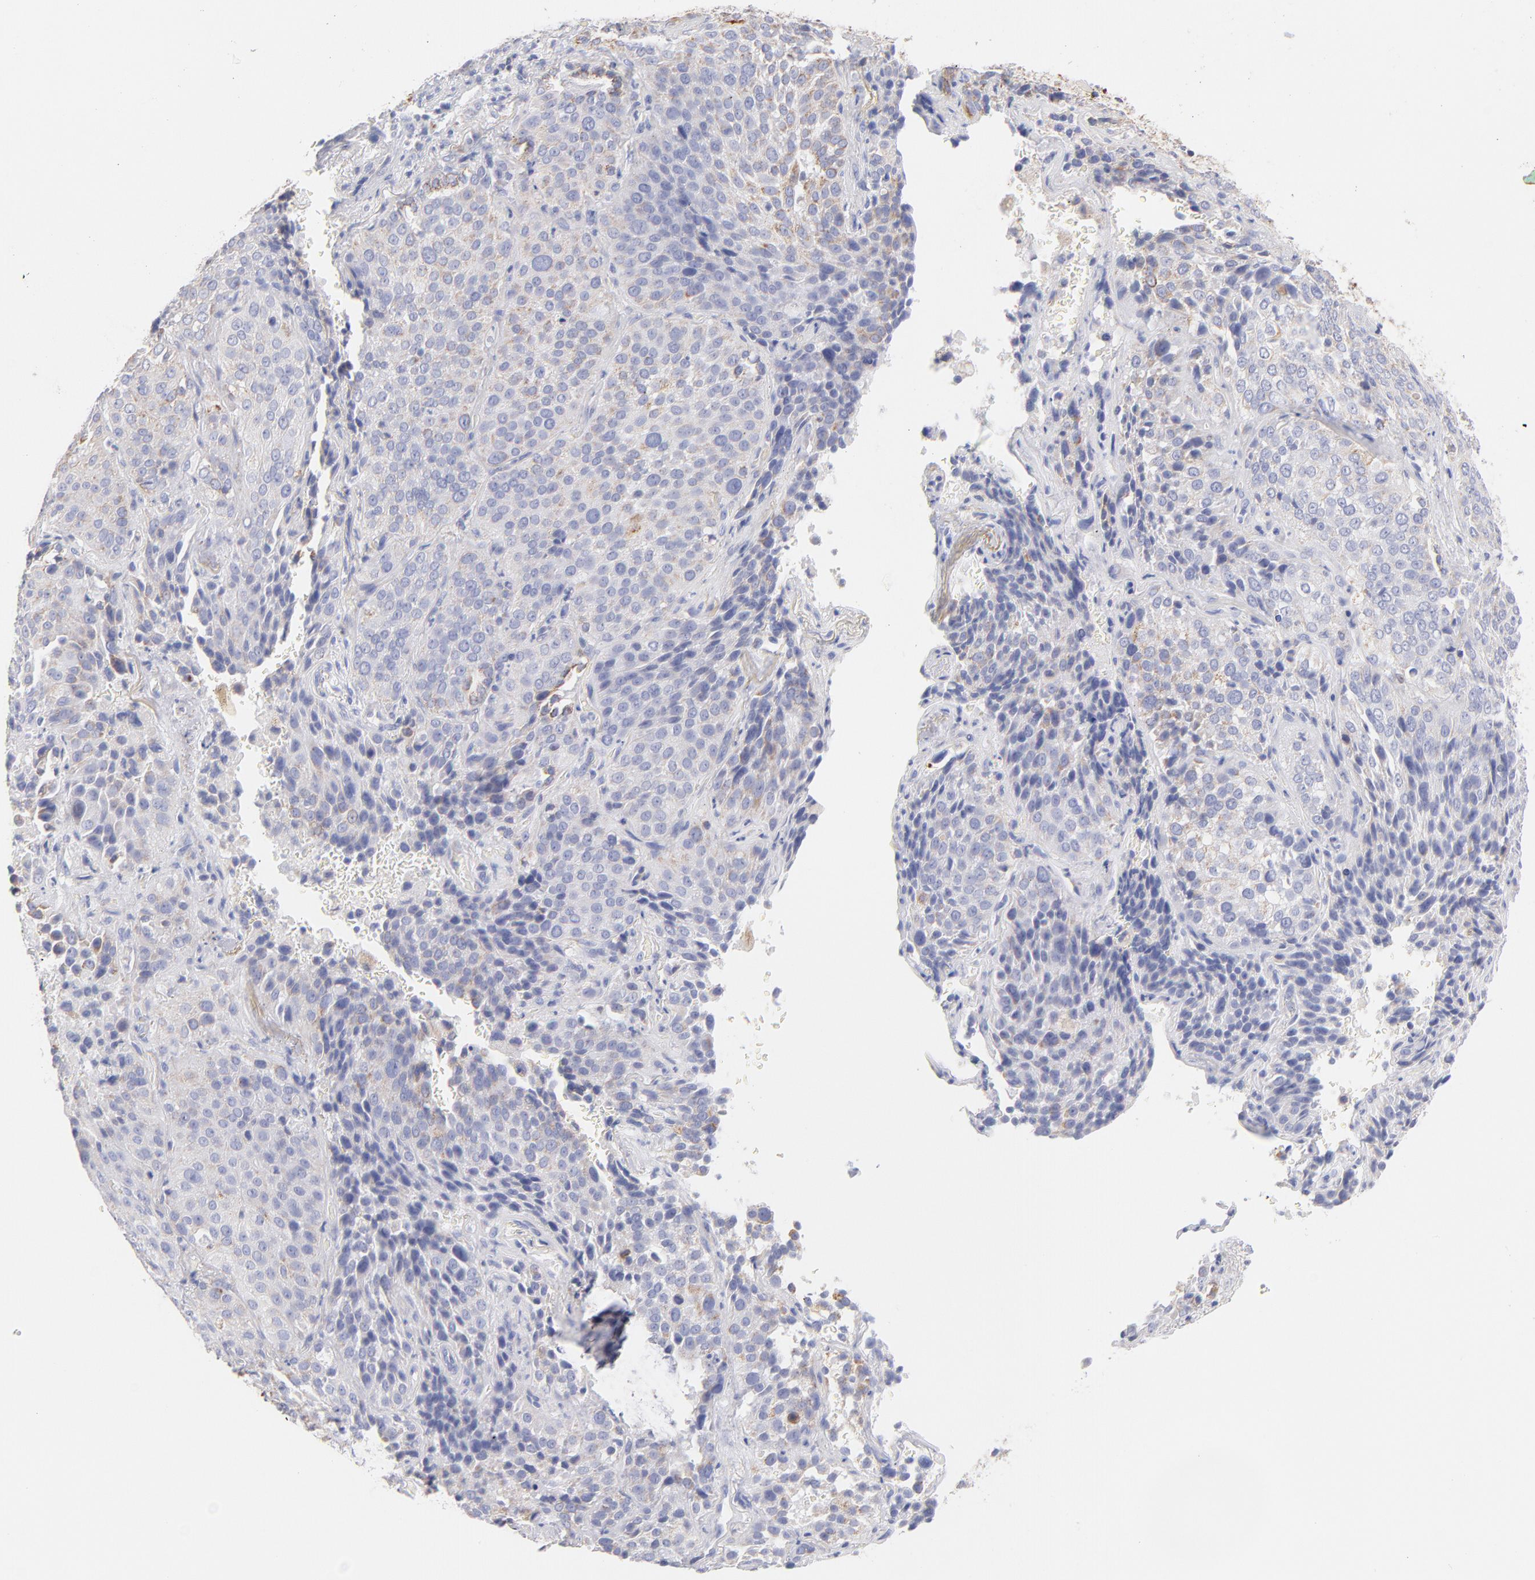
{"staining": {"intensity": "weak", "quantity": "25%-75%", "location": "cytoplasmic/membranous"}, "tissue": "lung cancer", "cell_type": "Tumor cells", "image_type": "cancer", "snomed": [{"axis": "morphology", "description": "Squamous cell carcinoma, NOS"}, {"axis": "topography", "description": "Lung"}], "caption": "IHC micrograph of human lung squamous cell carcinoma stained for a protein (brown), which demonstrates low levels of weak cytoplasmic/membranous positivity in approximately 25%-75% of tumor cells.", "gene": "AIFM1", "patient": {"sex": "male", "age": 54}}